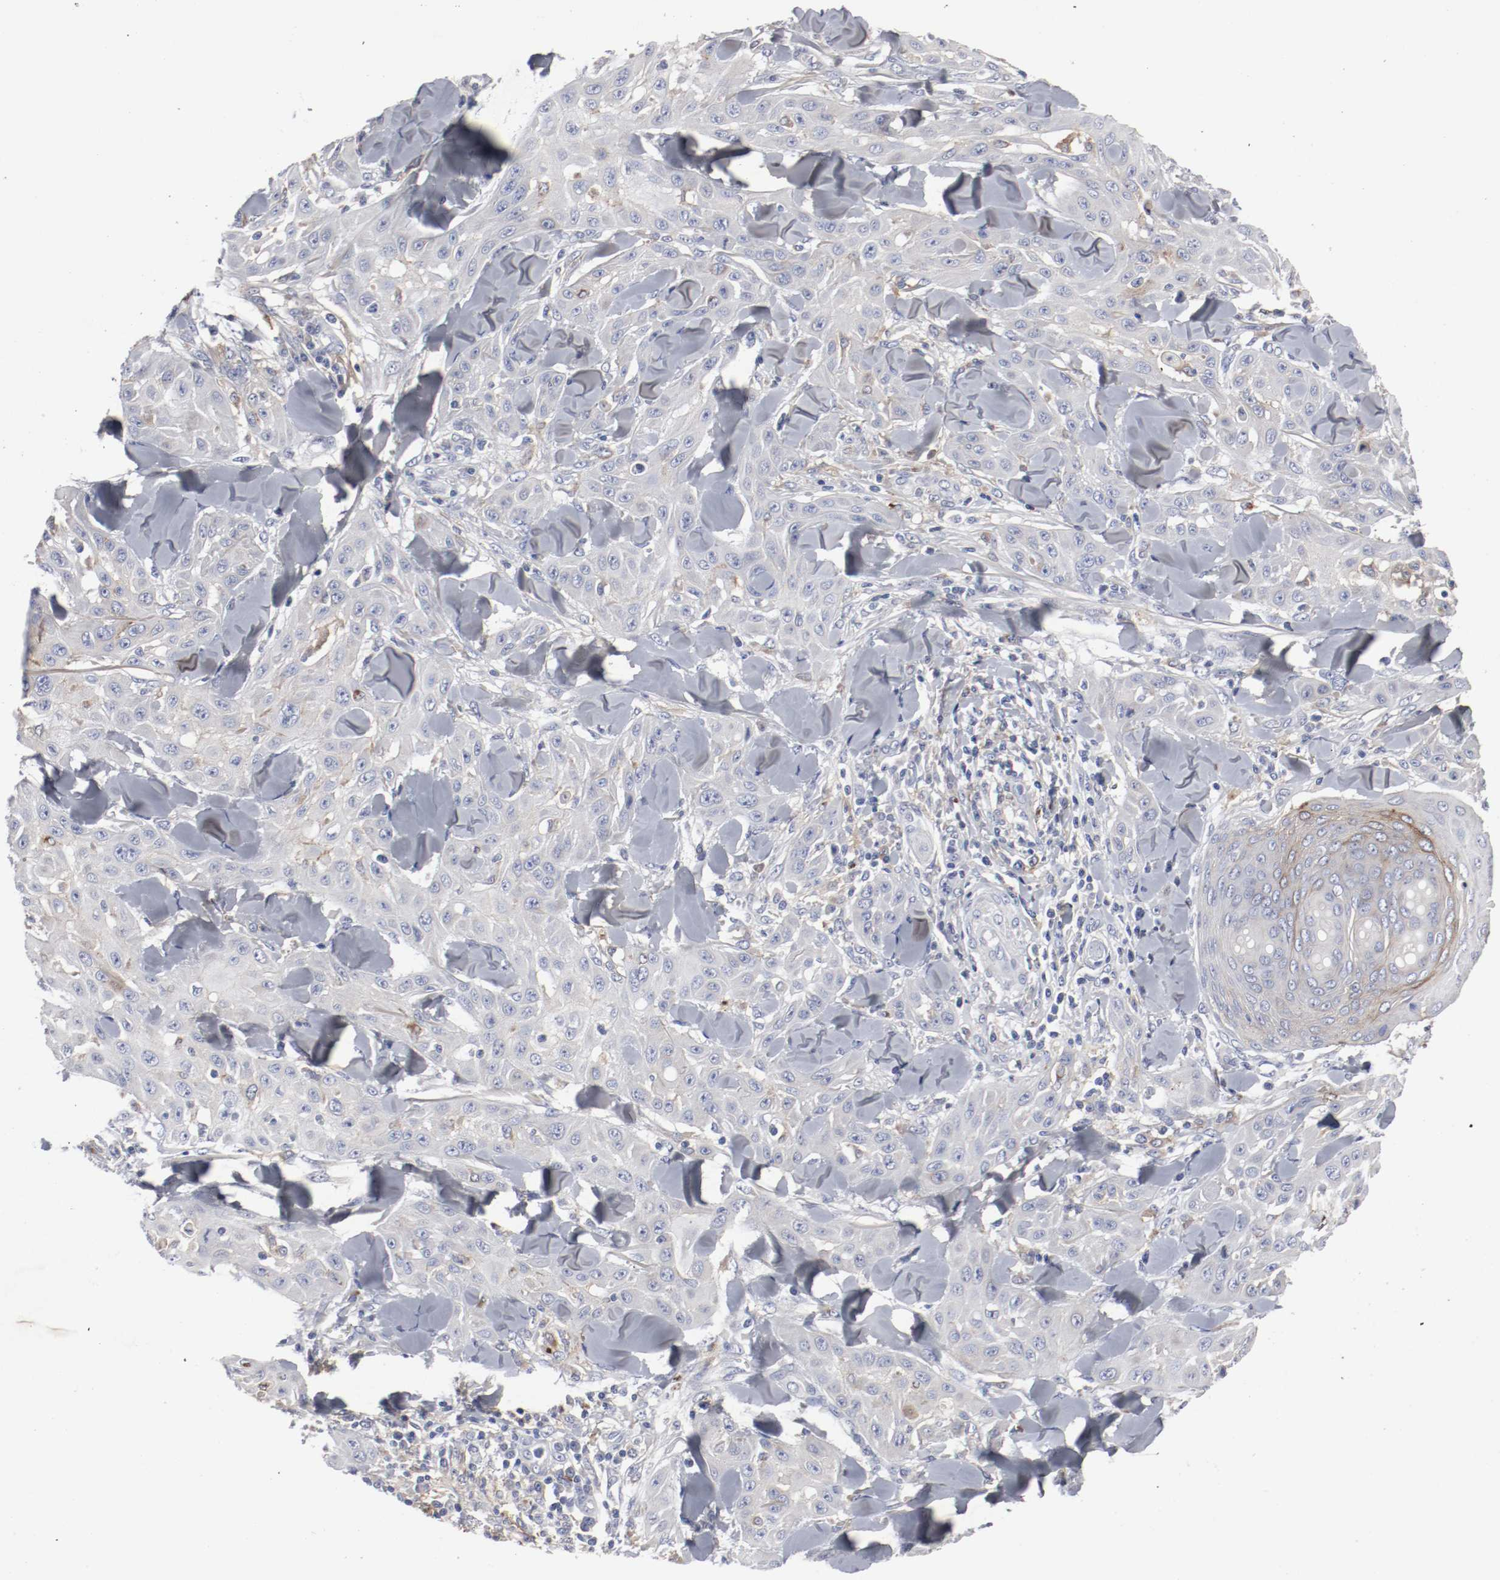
{"staining": {"intensity": "negative", "quantity": "none", "location": "none"}, "tissue": "skin cancer", "cell_type": "Tumor cells", "image_type": "cancer", "snomed": [{"axis": "morphology", "description": "Squamous cell carcinoma, NOS"}, {"axis": "topography", "description": "Skin"}], "caption": "Tumor cells are negative for protein expression in human skin cancer.", "gene": "FGFBP1", "patient": {"sex": "male", "age": 24}}